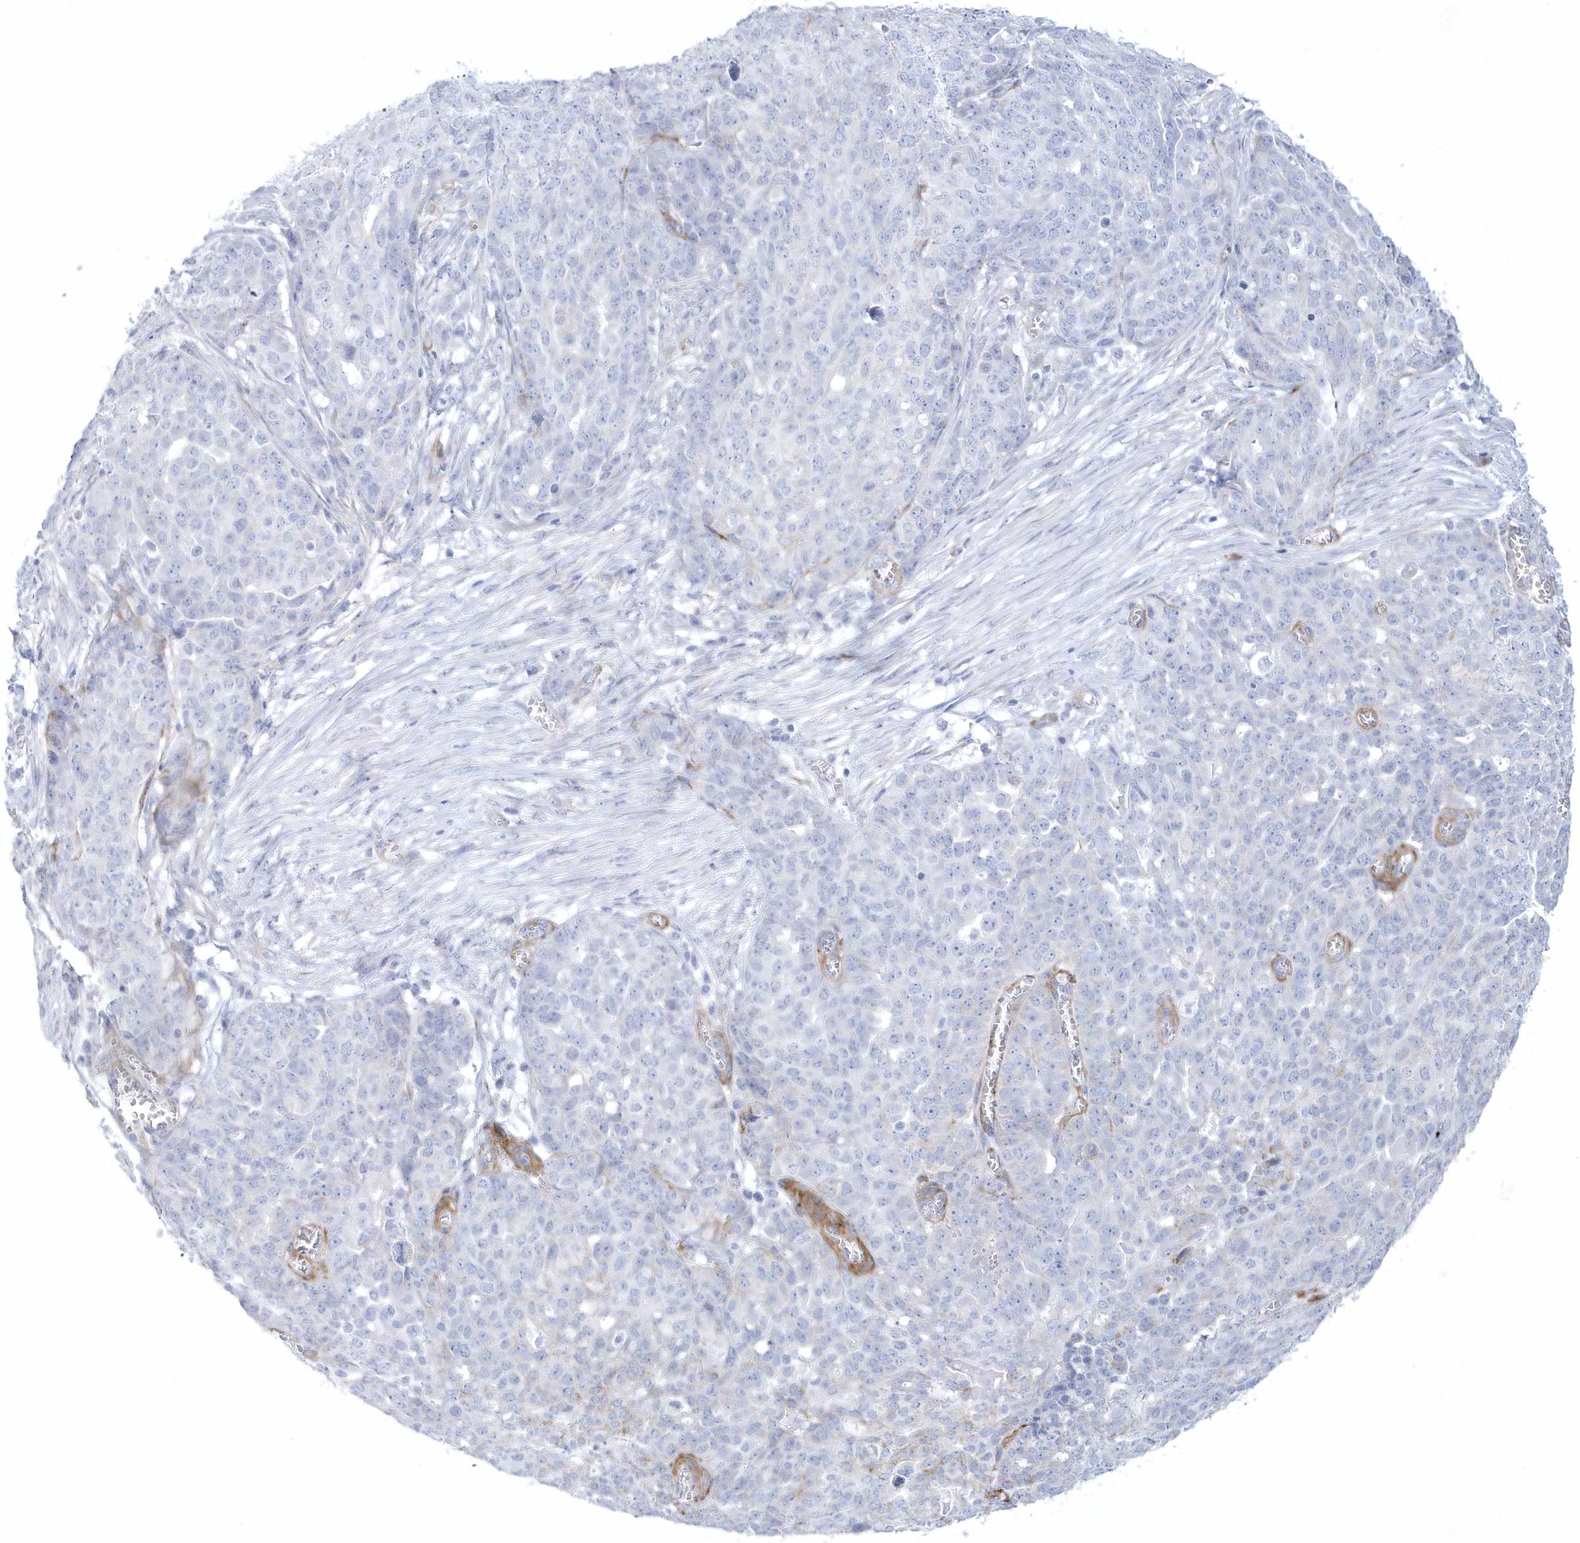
{"staining": {"intensity": "negative", "quantity": "none", "location": "none"}, "tissue": "ovarian cancer", "cell_type": "Tumor cells", "image_type": "cancer", "snomed": [{"axis": "morphology", "description": "Cystadenocarcinoma, serous, NOS"}, {"axis": "topography", "description": "Soft tissue"}, {"axis": "topography", "description": "Ovary"}], "caption": "The histopathology image displays no staining of tumor cells in ovarian serous cystadenocarcinoma.", "gene": "WDR27", "patient": {"sex": "female", "age": 57}}